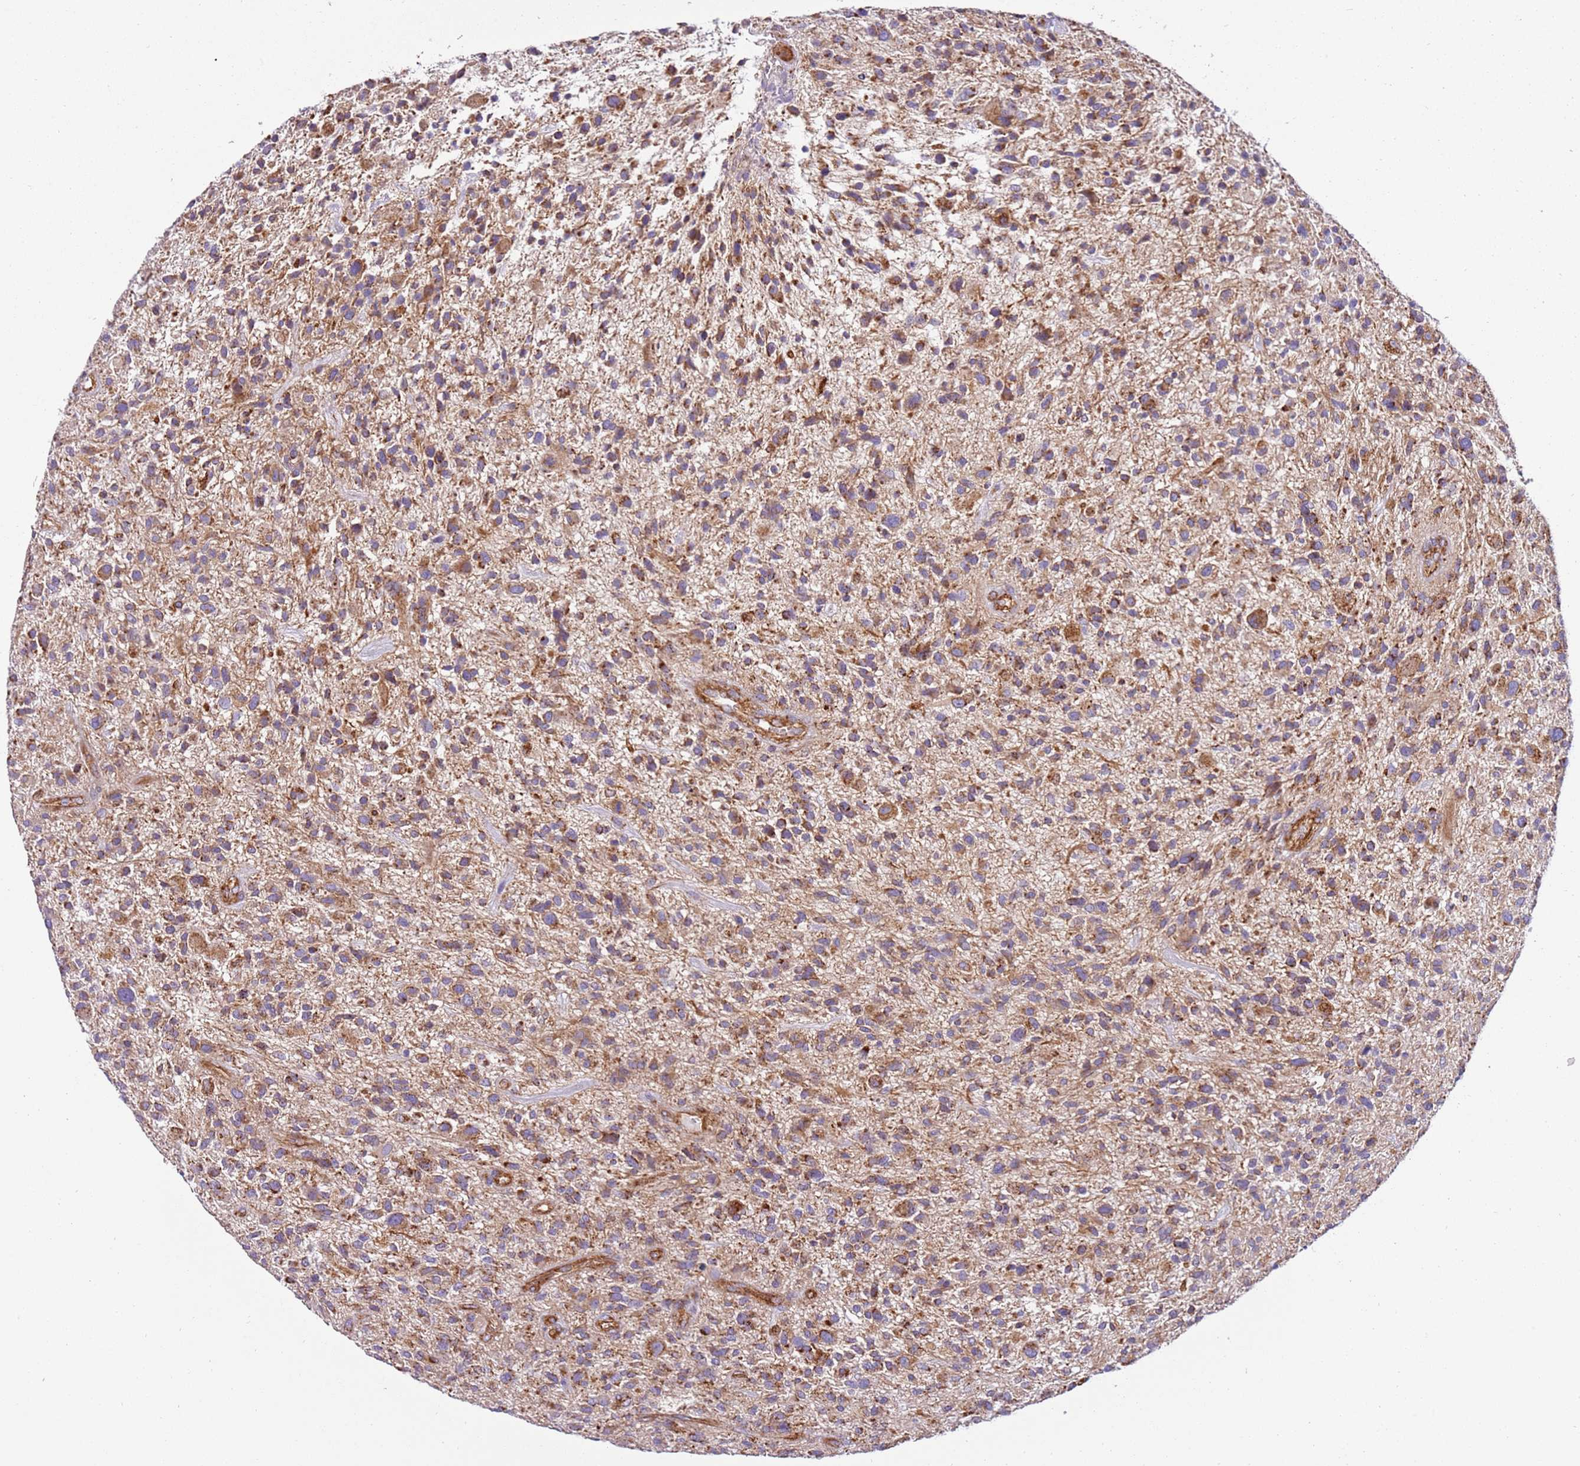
{"staining": {"intensity": "moderate", "quantity": "25%-75%", "location": "cytoplasmic/membranous"}, "tissue": "glioma", "cell_type": "Tumor cells", "image_type": "cancer", "snomed": [{"axis": "morphology", "description": "Glioma, malignant, High grade"}, {"axis": "topography", "description": "Brain"}], "caption": "IHC staining of glioma, which displays medium levels of moderate cytoplasmic/membranous staining in approximately 25%-75% of tumor cells indicating moderate cytoplasmic/membranous protein positivity. The staining was performed using DAB (3,3'-diaminobenzidine) (brown) for protein detection and nuclei were counterstained in hematoxylin (blue).", "gene": "MRPL20", "patient": {"sex": "male", "age": 47}}